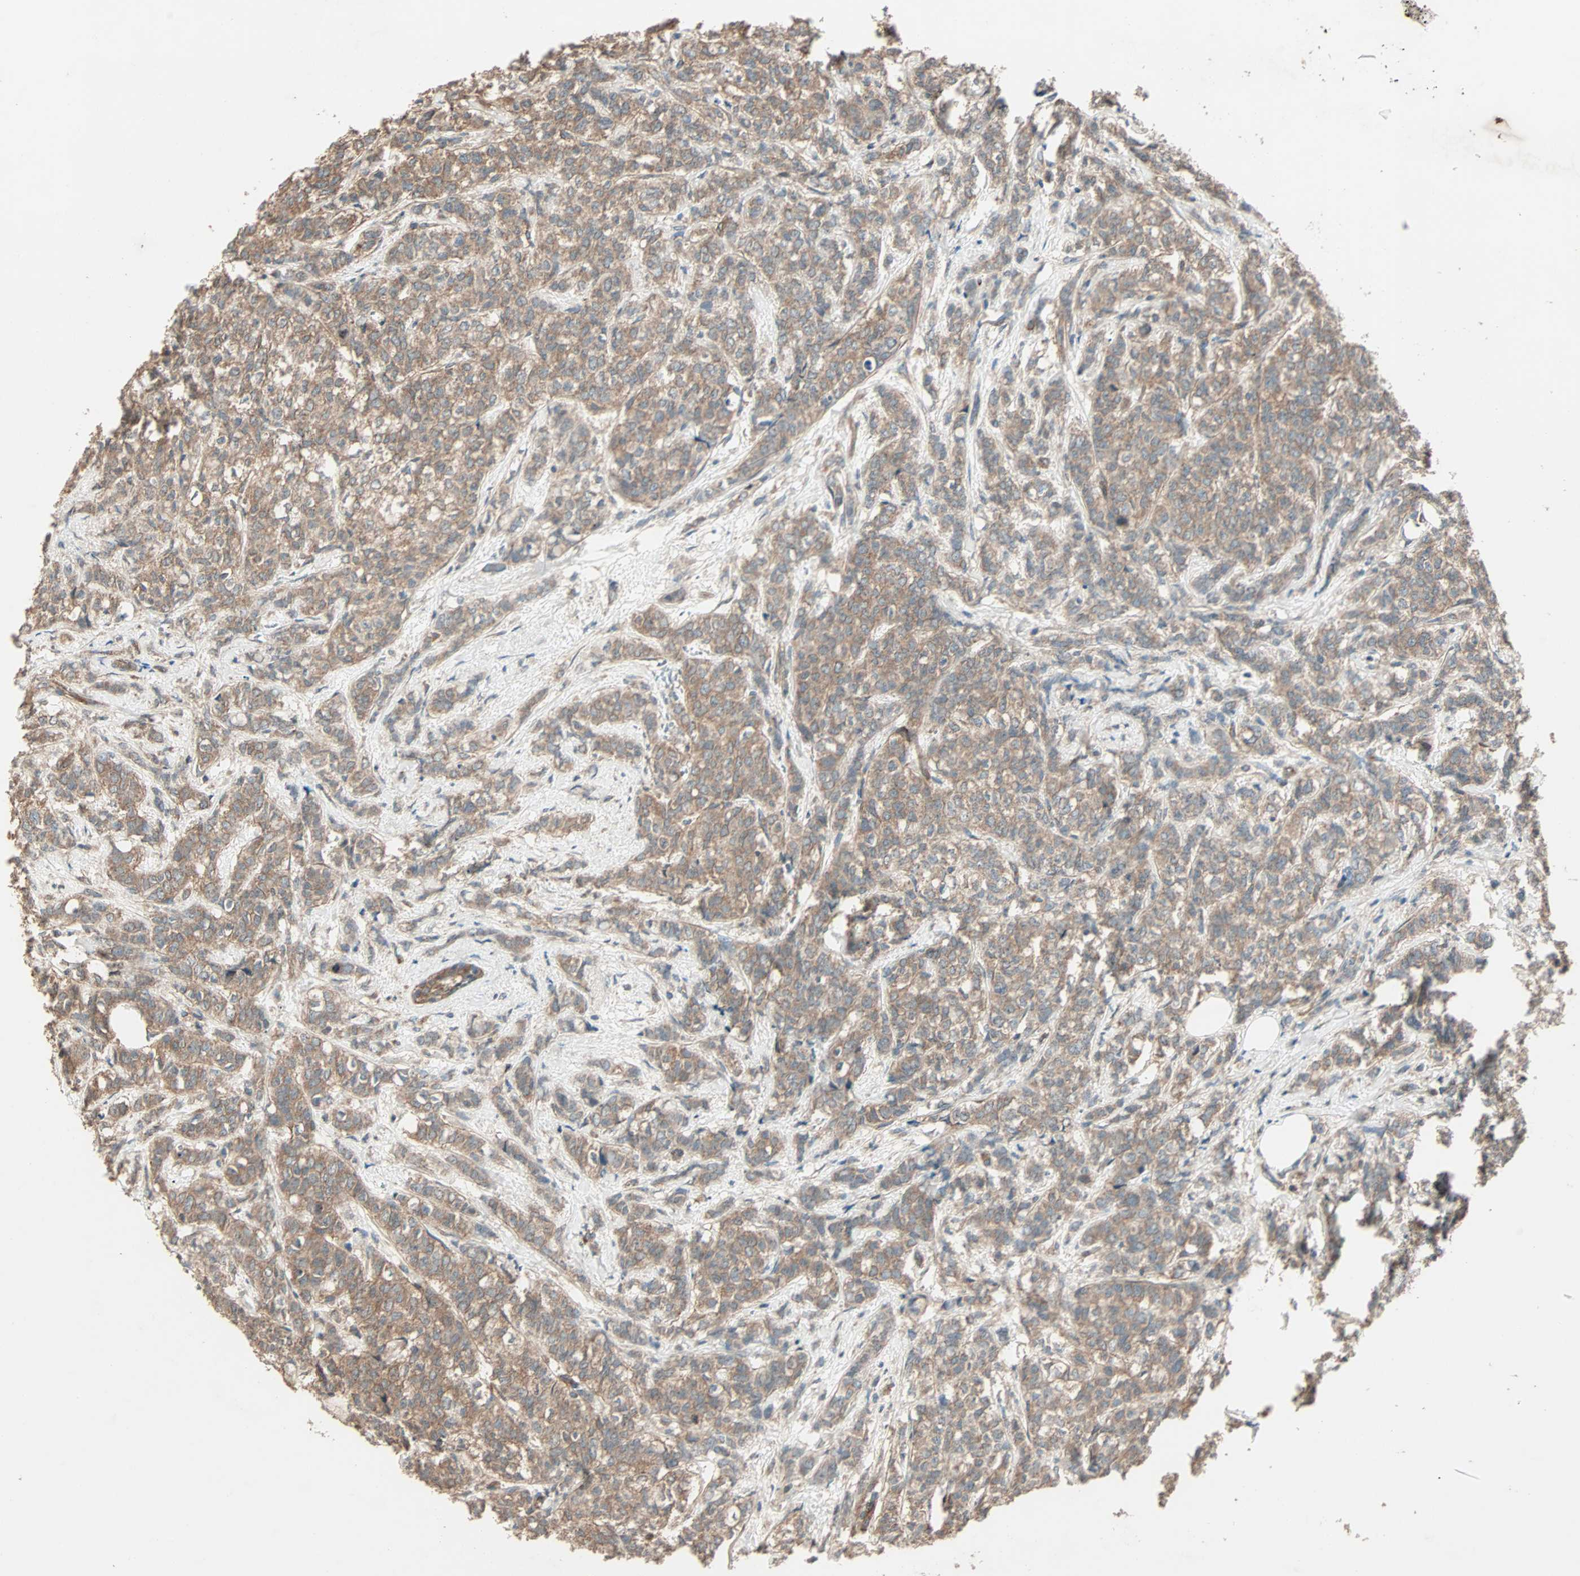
{"staining": {"intensity": "moderate", "quantity": ">75%", "location": "cytoplasmic/membranous"}, "tissue": "breast cancer", "cell_type": "Tumor cells", "image_type": "cancer", "snomed": [{"axis": "morphology", "description": "Lobular carcinoma"}, {"axis": "topography", "description": "Breast"}], "caption": "An immunohistochemistry (IHC) histopathology image of neoplastic tissue is shown. Protein staining in brown labels moderate cytoplasmic/membranous positivity in breast lobular carcinoma within tumor cells.", "gene": "GCK", "patient": {"sex": "female", "age": 60}}